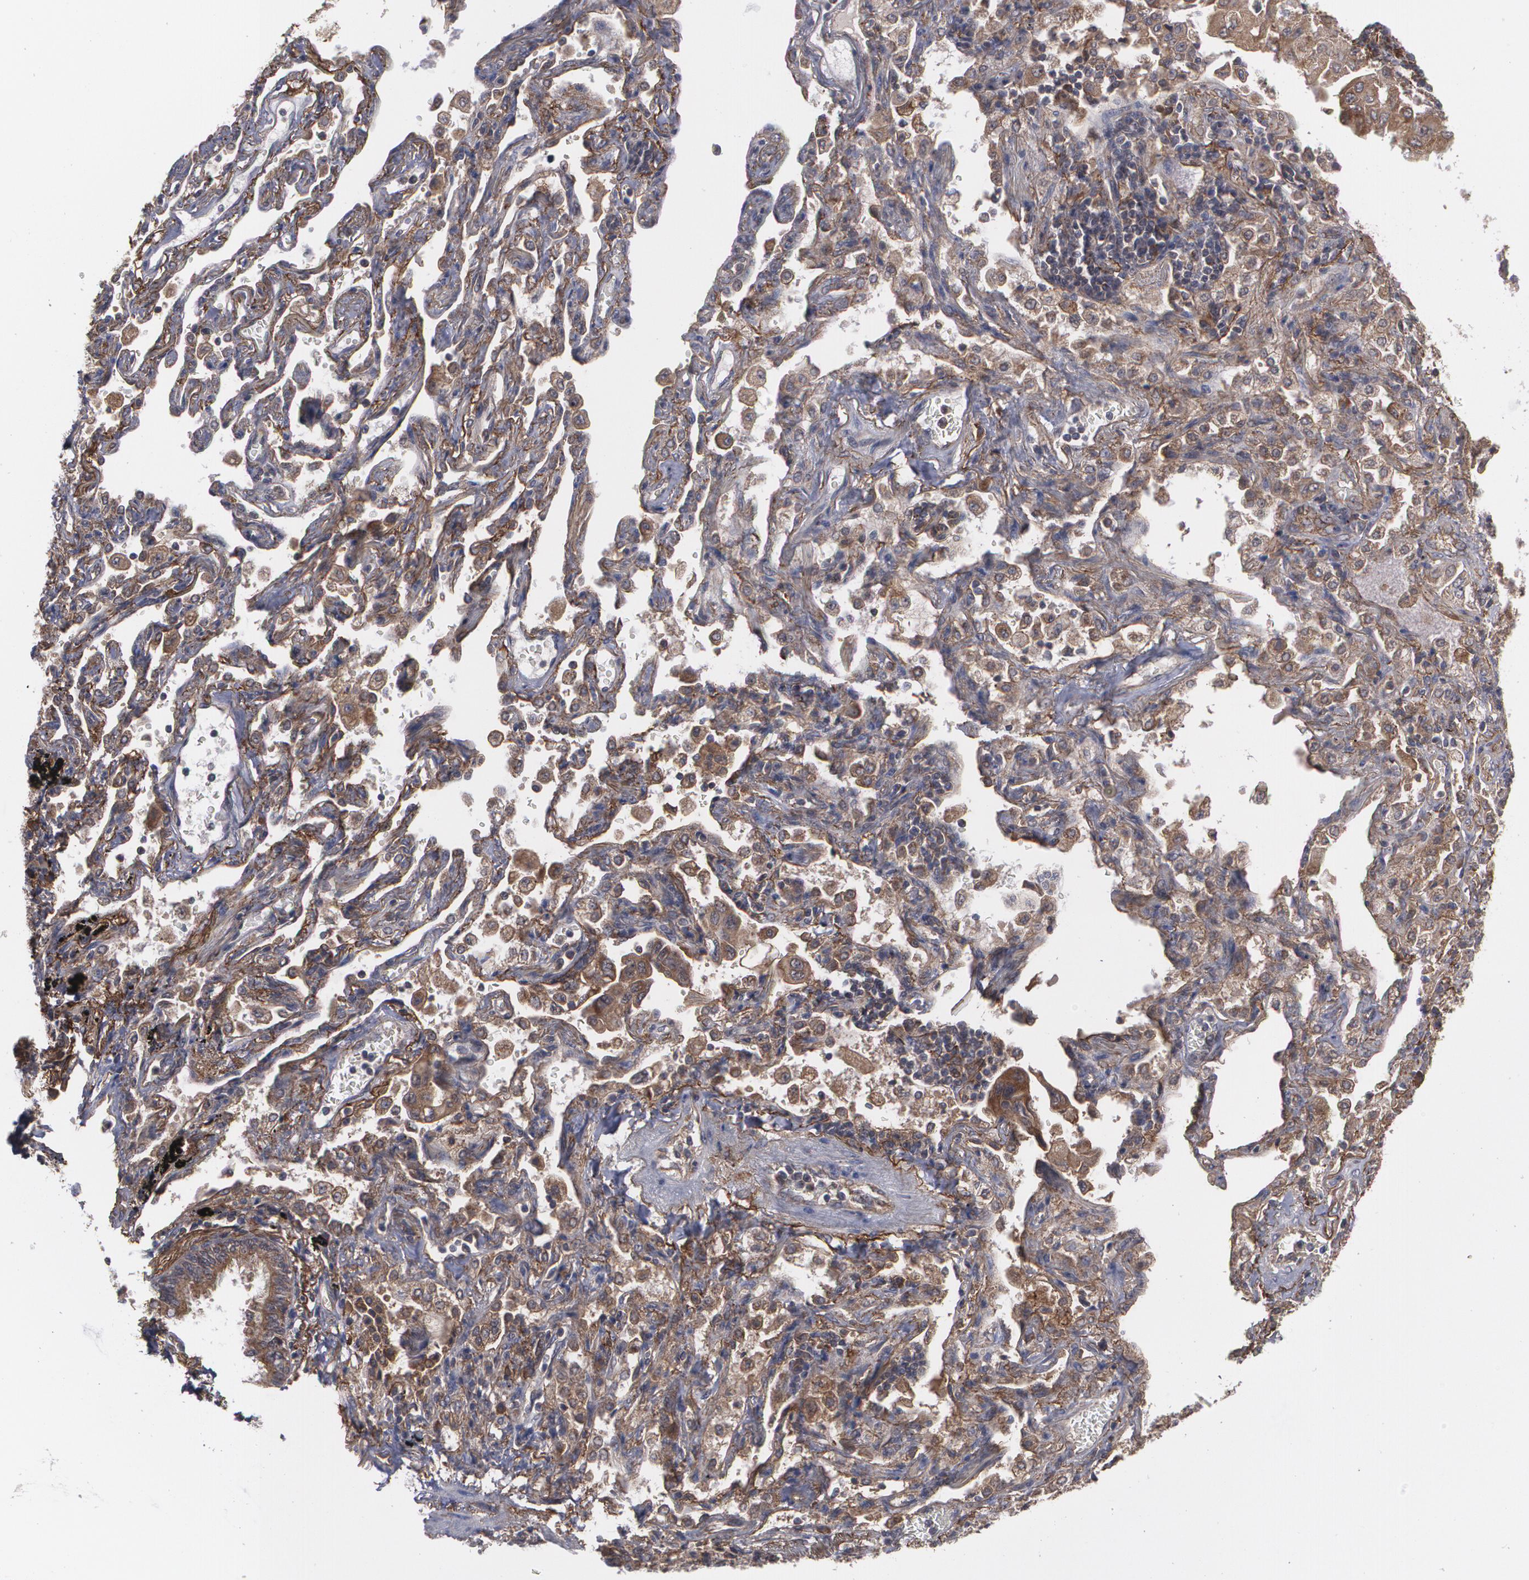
{"staining": {"intensity": "moderate", "quantity": ">75%", "location": "cytoplasmic/membranous"}, "tissue": "lung cancer", "cell_type": "Tumor cells", "image_type": "cancer", "snomed": [{"axis": "morphology", "description": "Adenocarcinoma, NOS"}, {"axis": "topography", "description": "Lung"}], "caption": "Human lung adenocarcinoma stained with a brown dye demonstrates moderate cytoplasmic/membranous positive staining in about >75% of tumor cells.", "gene": "BMP6", "patient": {"sex": "female", "age": 65}}